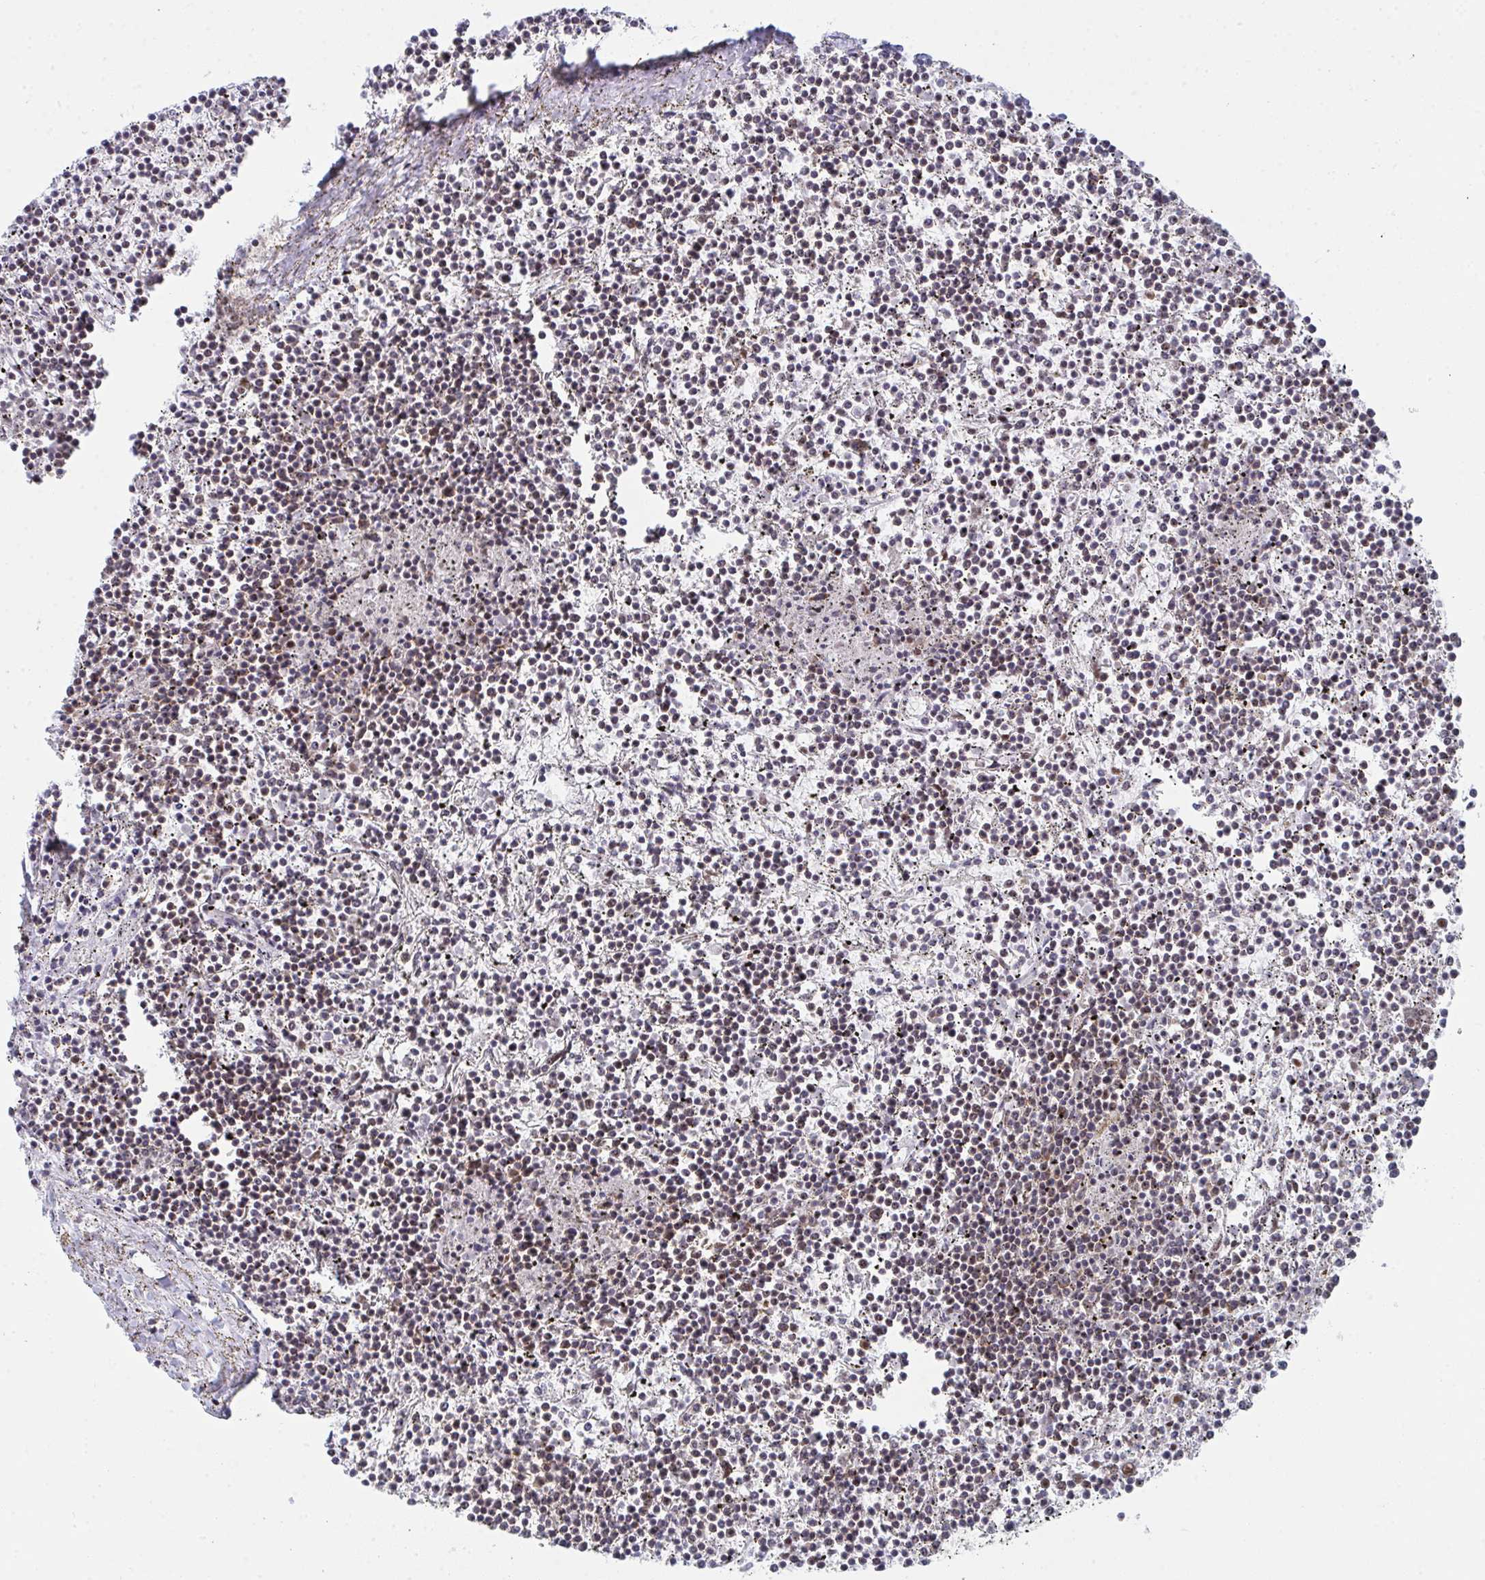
{"staining": {"intensity": "negative", "quantity": "none", "location": "none"}, "tissue": "lymphoma", "cell_type": "Tumor cells", "image_type": "cancer", "snomed": [{"axis": "morphology", "description": "Malignant lymphoma, non-Hodgkin's type, Low grade"}, {"axis": "topography", "description": "Spleen"}], "caption": "A histopathology image of malignant lymphoma, non-Hodgkin's type (low-grade) stained for a protein reveals no brown staining in tumor cells. (DAB IHC visualized using brightfield microscopy, high magnification).", "gene": "SNRNP70", "patient": {"sex": "female", "age": 19}}